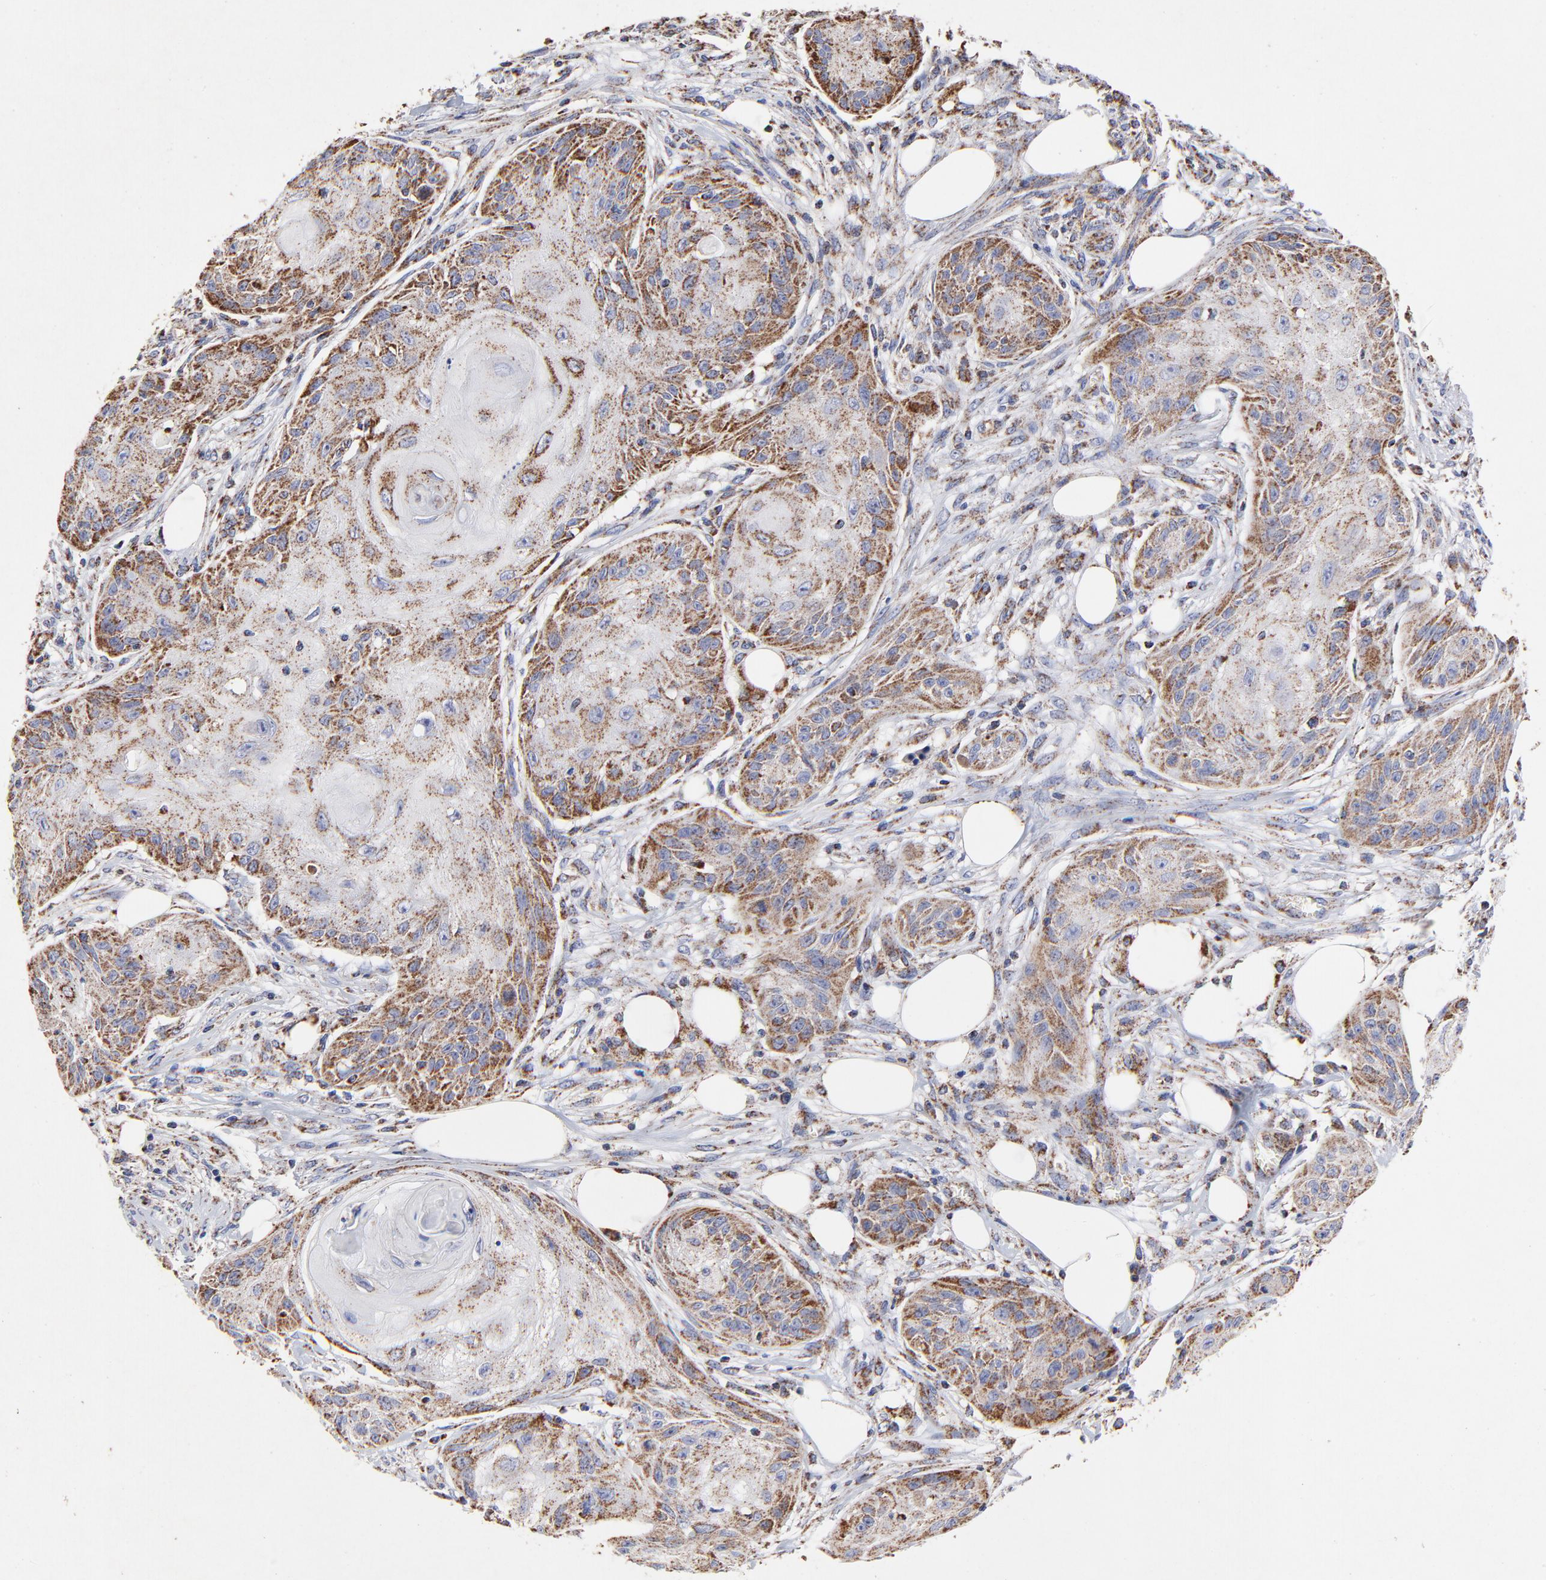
{"staining": {"intensity": "moderate", "quantity": ">75%", "location": "cytoplasmic/membranous"}, "tissue": "skin cancer", "cell_type": "Tumor cells", "image_type": "cancer", "snomed": [{"axis": "morphology", "description": "Squamous cell carcinoma, NOS"}, {"axis": "topography", "description": "Skin"}], "caption": "Protein staining demonstrates moderate cytoplasmic/membranous staining in about >75% of tumor cells in skin squamous cell carcinoma.", "gene": "SSBP1", "patient": {"sex": "female", "age": 88}}